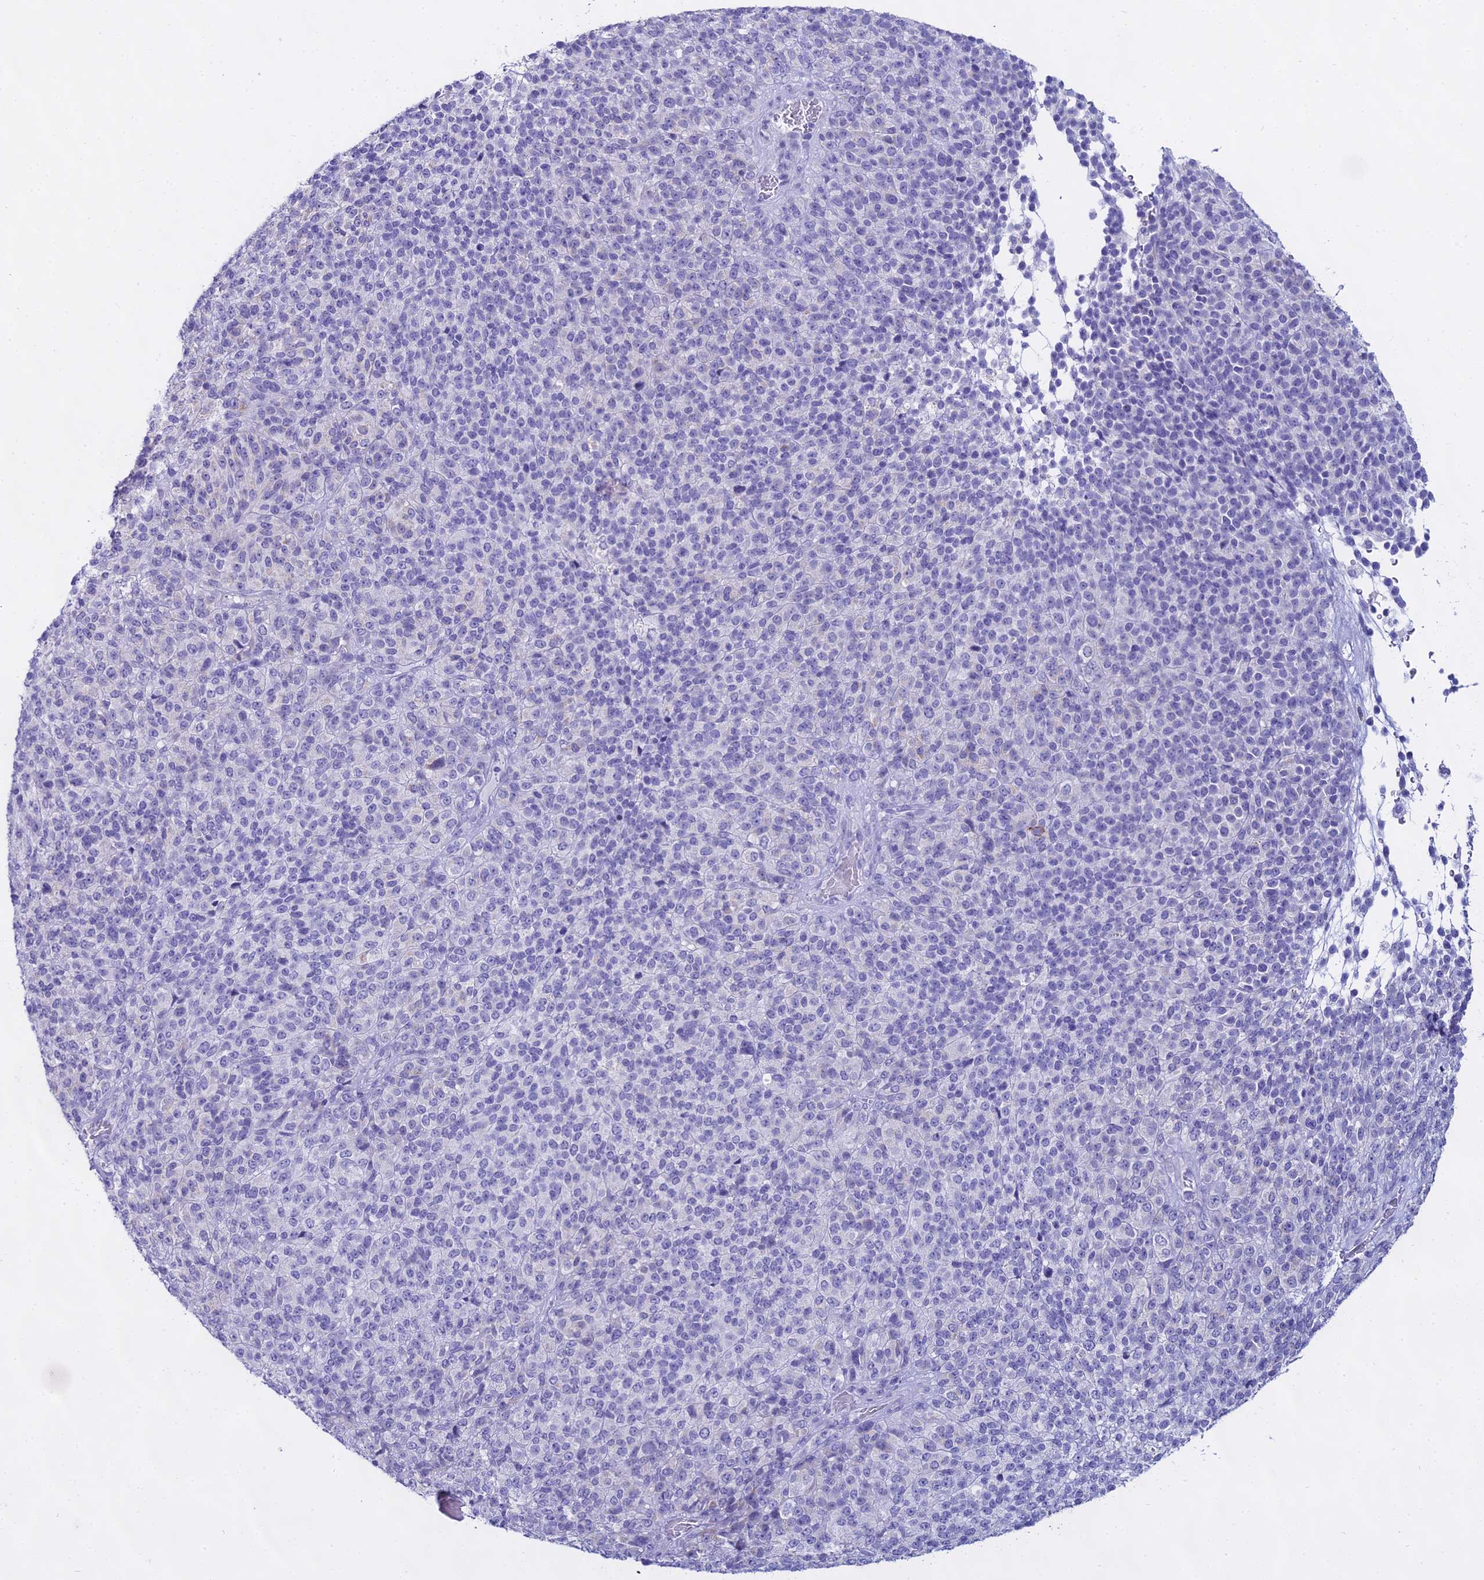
{"staining": {"intensity": "negative", "quantity": "none", "location": "none"}, "tissue": "melanoma", "cell_type": "Tumor cells", "image_type": "cancer", "snomed": [{"axis": "morphology", "description": "Malignant melanoma, Metastatic site"}, {"axis": "topography", "description": "Brain"}], "caption": "Immunohistochemistry (IHC) micrograph of melanoma stained for a protein (brown), which shows no positivity in tumor cells.", "gene": "CGB2", "patient": {"sex": "female", "age": 56}}